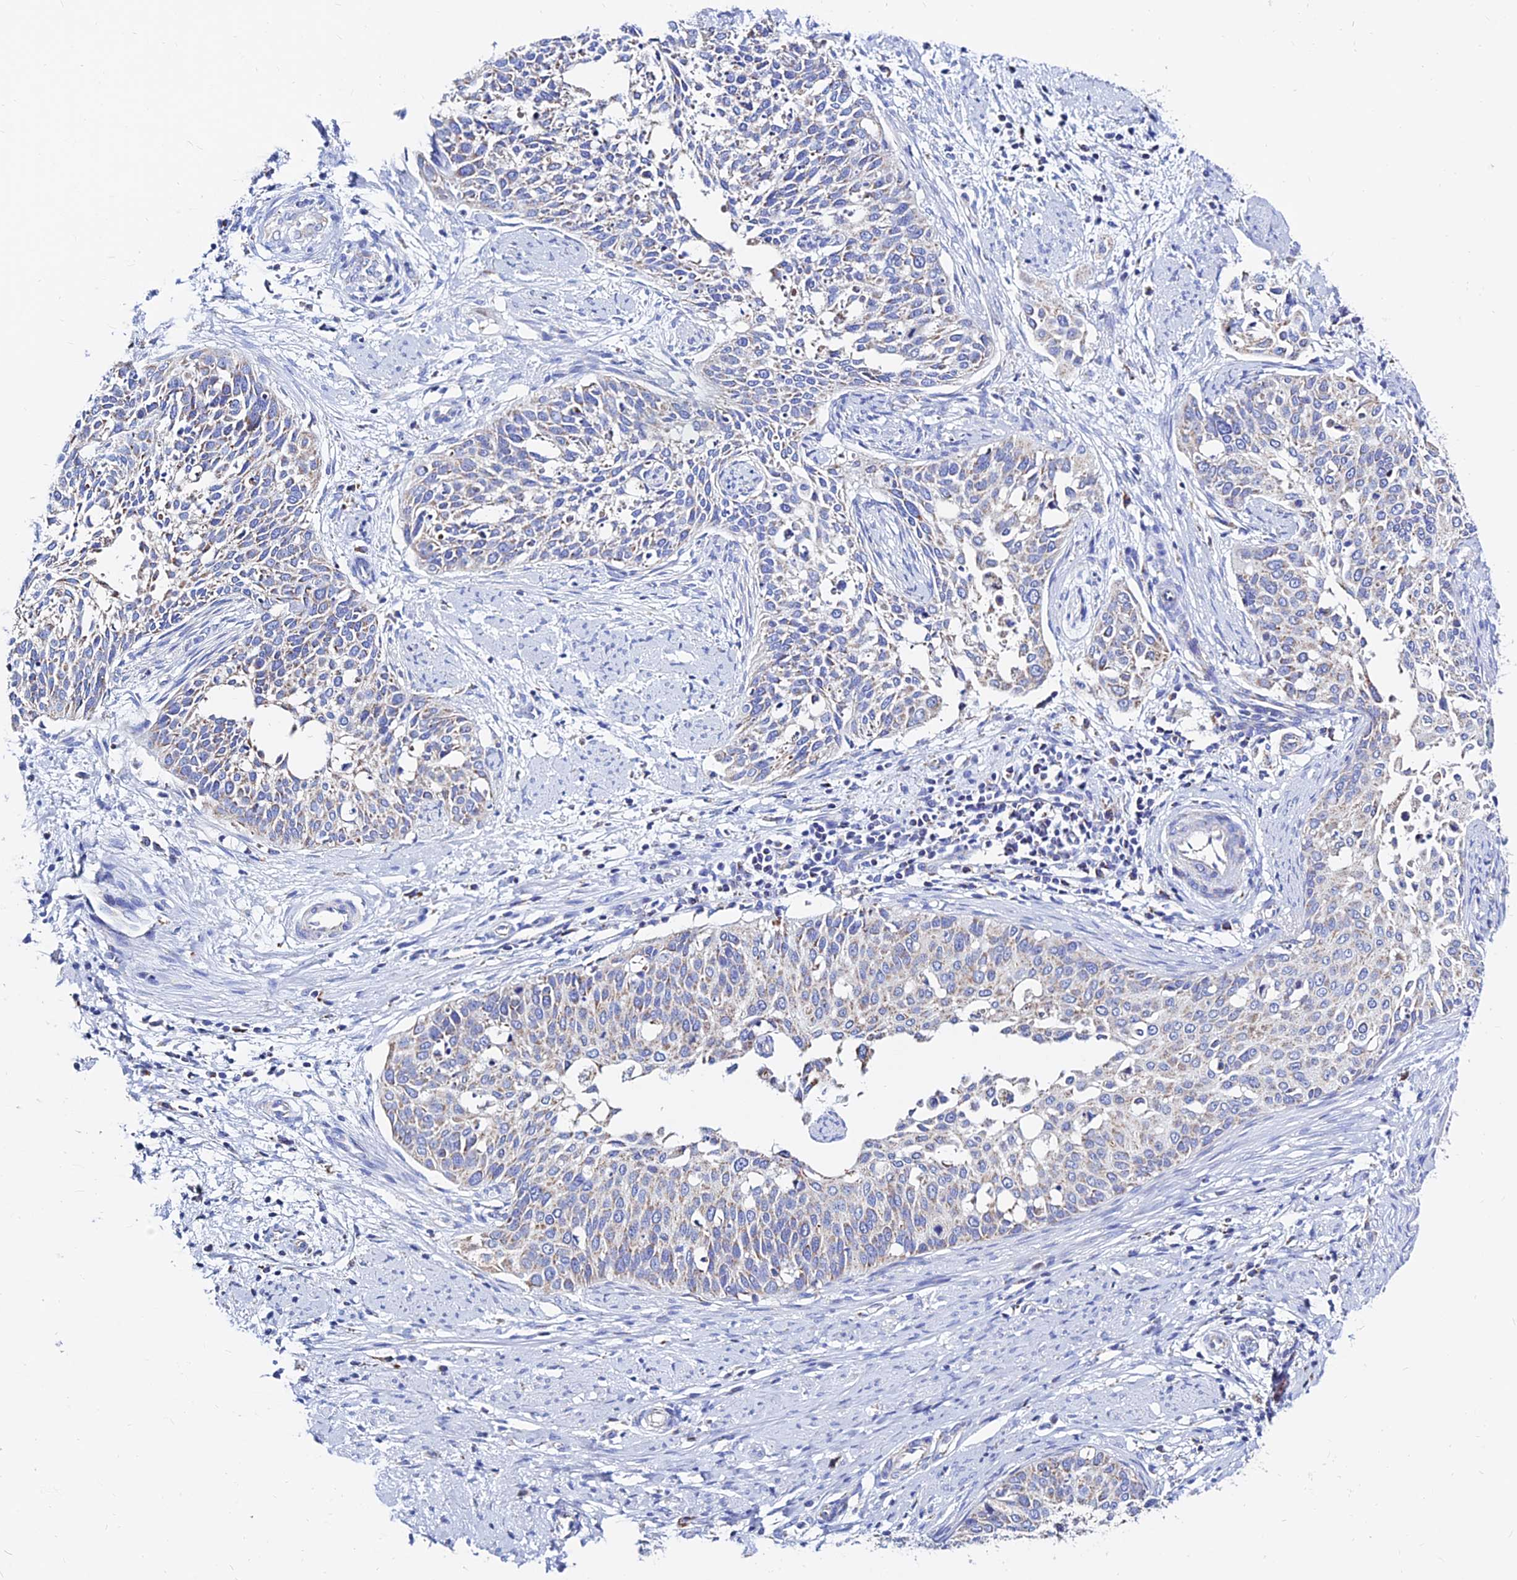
{"staining": {"intensity": "weak", "quantity": "25%-75%", "location": "cytoplasmic/membranous"}, "tissue": "cervical cancer", "cell_type": "Tumor cells", "image_type": "cancer", "snomed": [{"axis": "morphology", "description": "Squamous cell carcinoma, NOS"}, {"axis": "topography", "description": "Cervix"}], "caption": "This micrograph demonstrates immunohistochemistry staining of human squamous cell carcinoma (cervical), with low weak cytoplasmic/membranous staining in about 25%-75% of tumor cells.", "gene": "MGST1", "patient": {"sex": "female", "age": 44}}